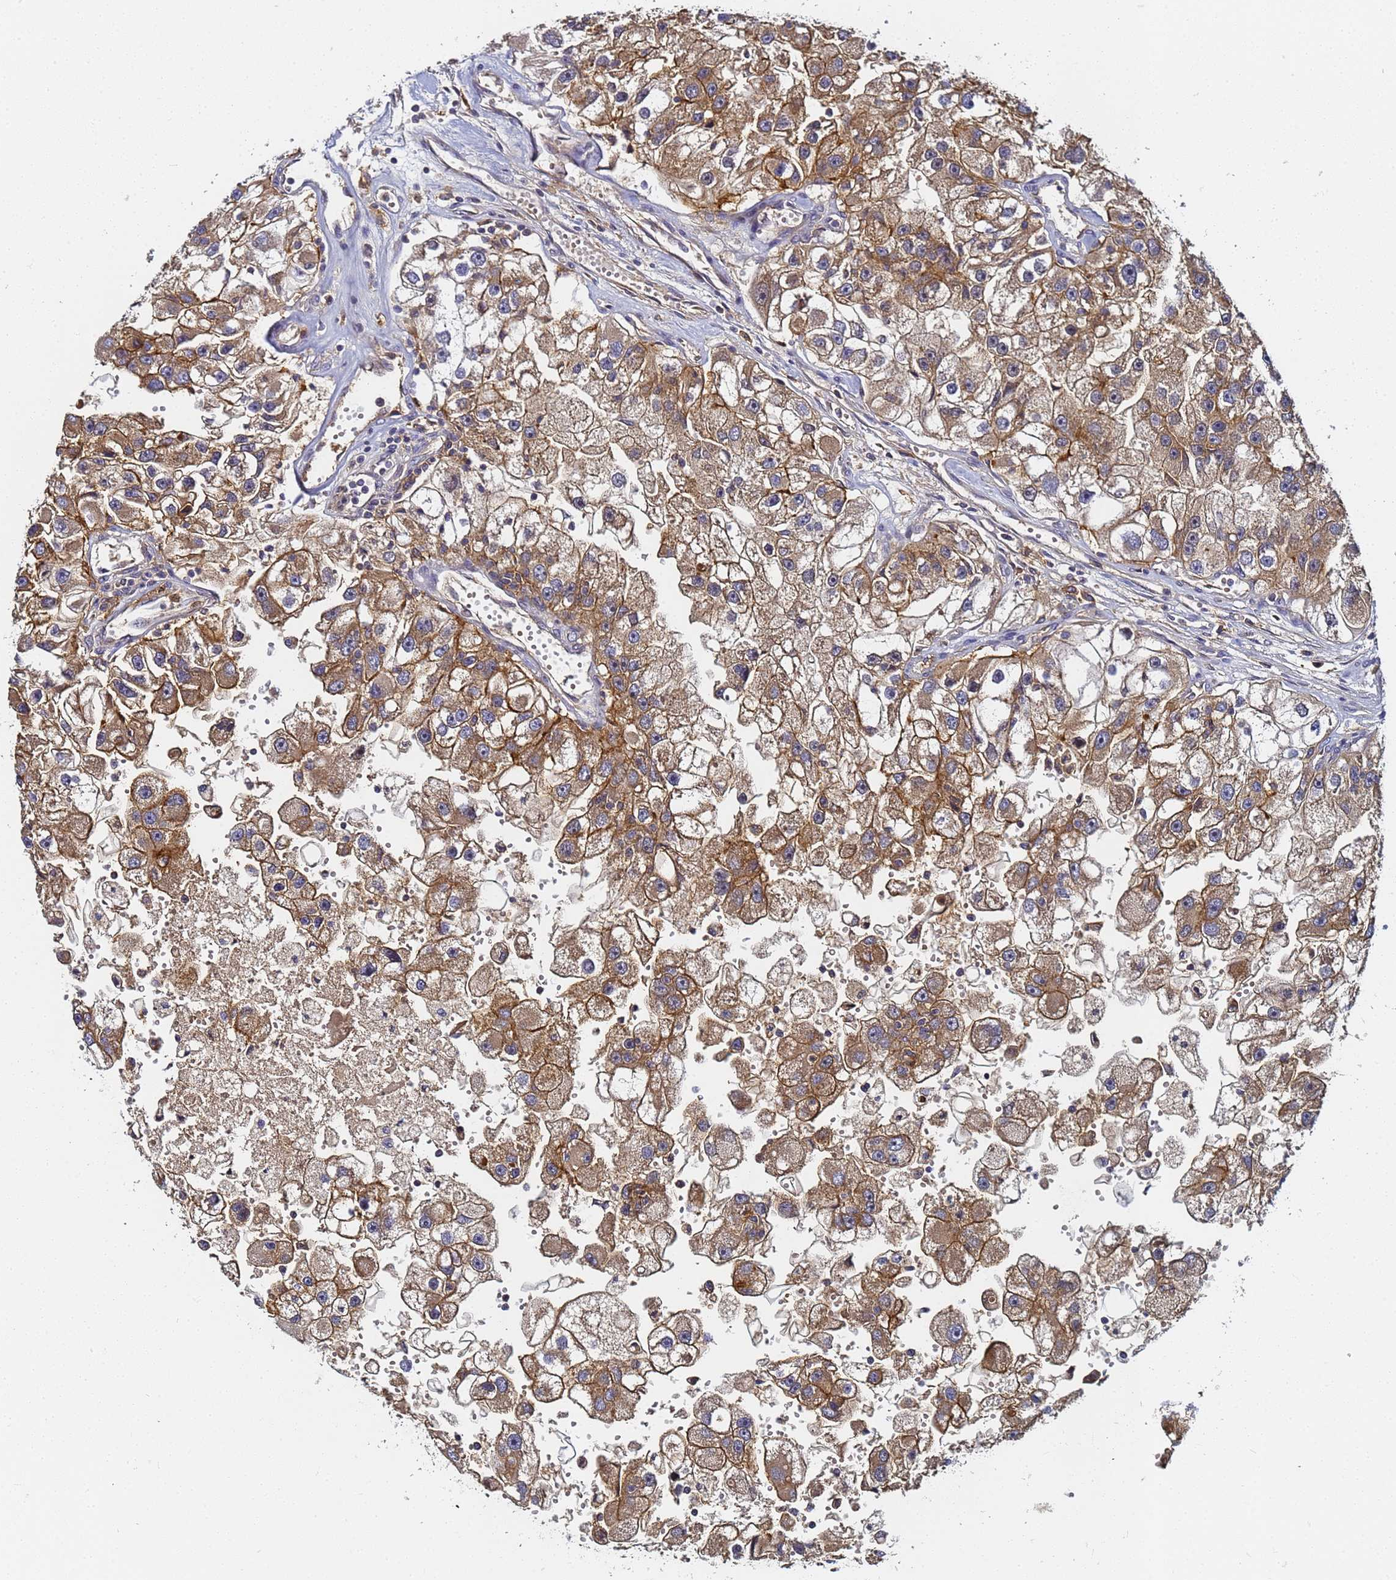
{"staining": {"intensity": "moderate", "quantity": ">75%", "location": "cytoplasmic/membranous"}, "tissue": "renal cancer", "cell_type": "Tumor cells", "image_type": "cancer", "snomed": [{"axis": "morphology", "description": "Adenocarcinoma, NOS"}, {"axis": "topography", "description": "Kidney"}], "caption": "A photomicrograph of adenocarcinoma (renal) stained for a protein exhibits moderate cytoplasmic/membranous brown staining in tumor cells. (Brightfield microscopy of DAB IHC at high magnification).", "gene": "LRRC69", "patient": {"sex": "male", "age": 63}}